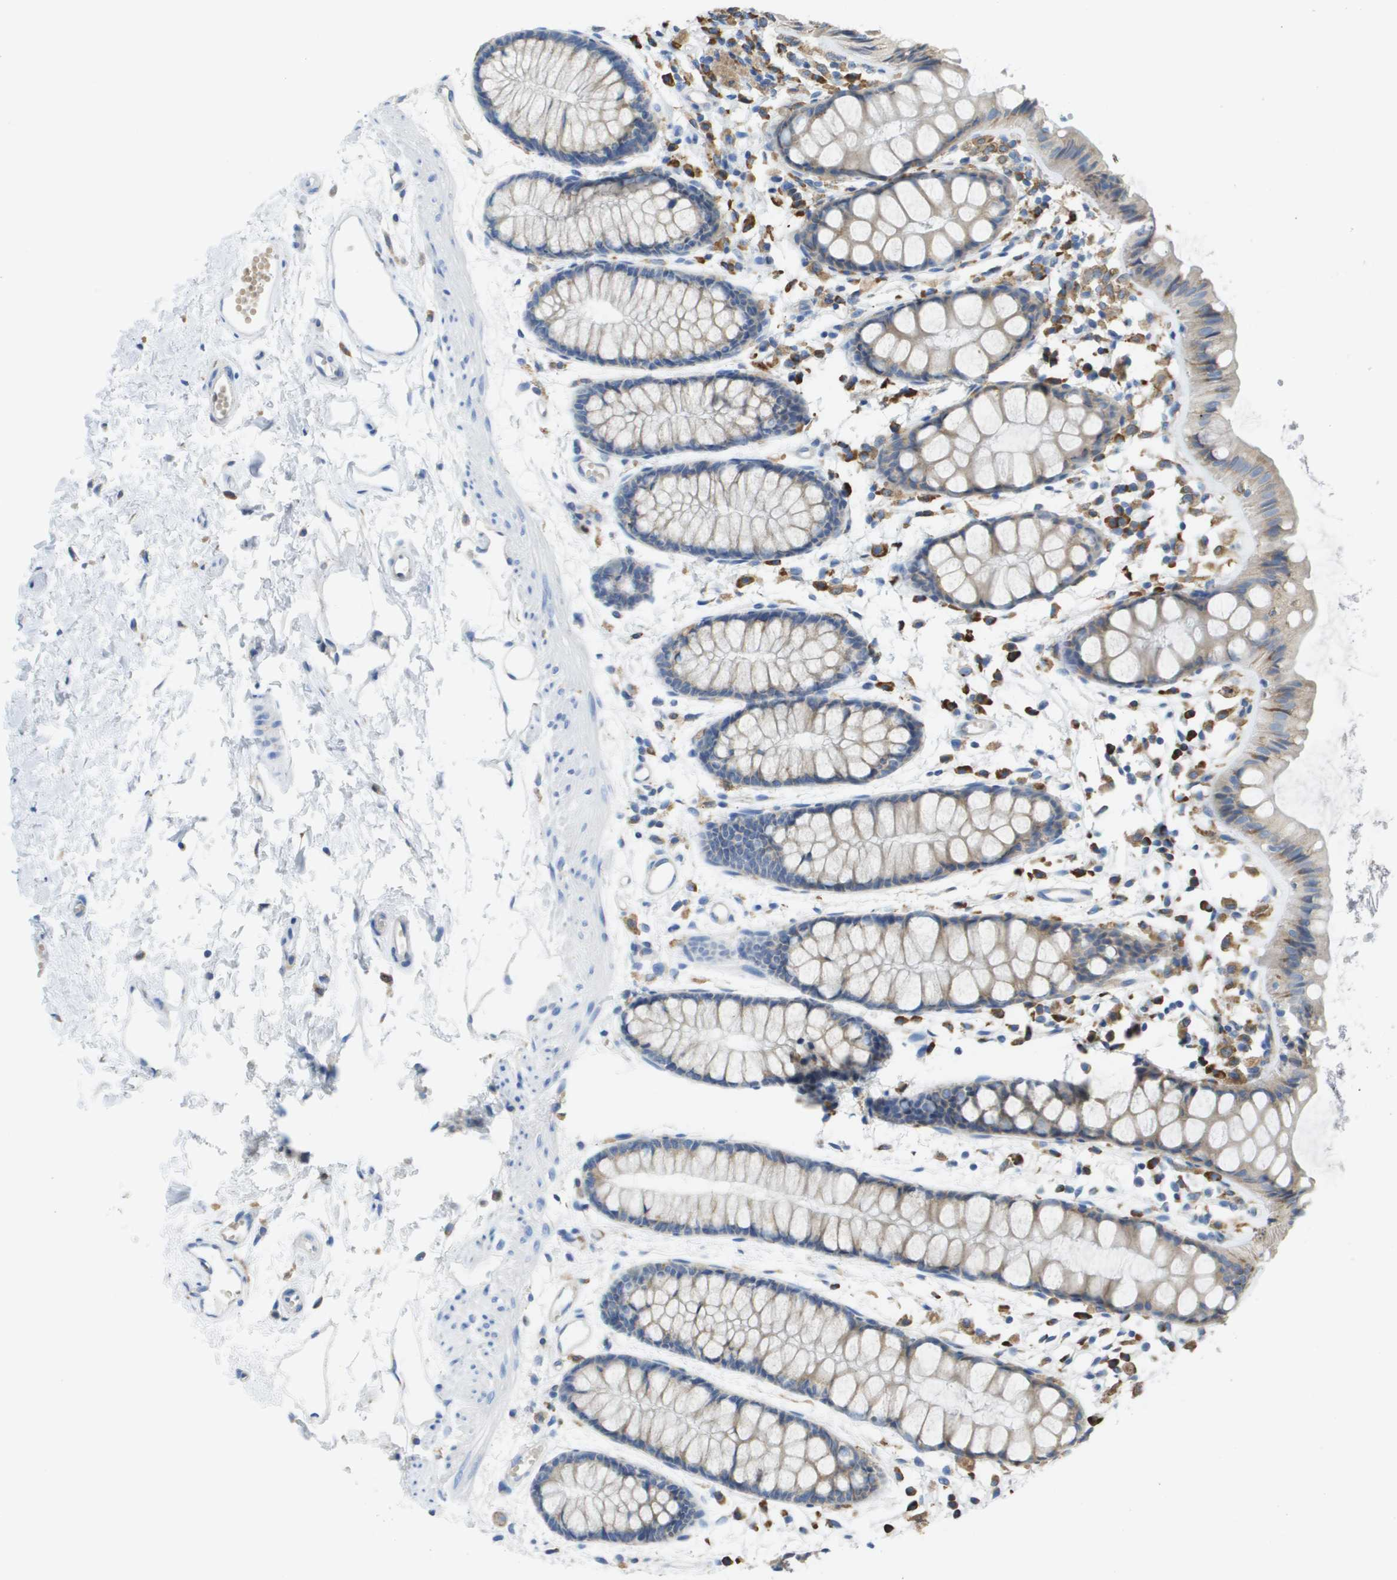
{"staining": {"intensity": "moderate", "quantity": "25%-75%", "location": "cytoplasmic/membranous"}, "tissue": "rectum", "cell_type": "Glandular cells", "image_type": "normal", "snomed": [{"axis": "morphology", "description": "Normal tissue, NOS"}, {"axis": "topography", "description": "Rectum"}], "caption": "IHC of benign rectum exhibits medium levels of moderate cytoplasmic/membranous staining in approximately 25%-75% of glandular cells. The staining was performed using DAB to visualize the protein expression in brown, while the nuclei were stained in blue with hematoxylin (Magnification: 20x).", "gene": "SDR42E1", "patient": {"sex": "female", "age": 66}}